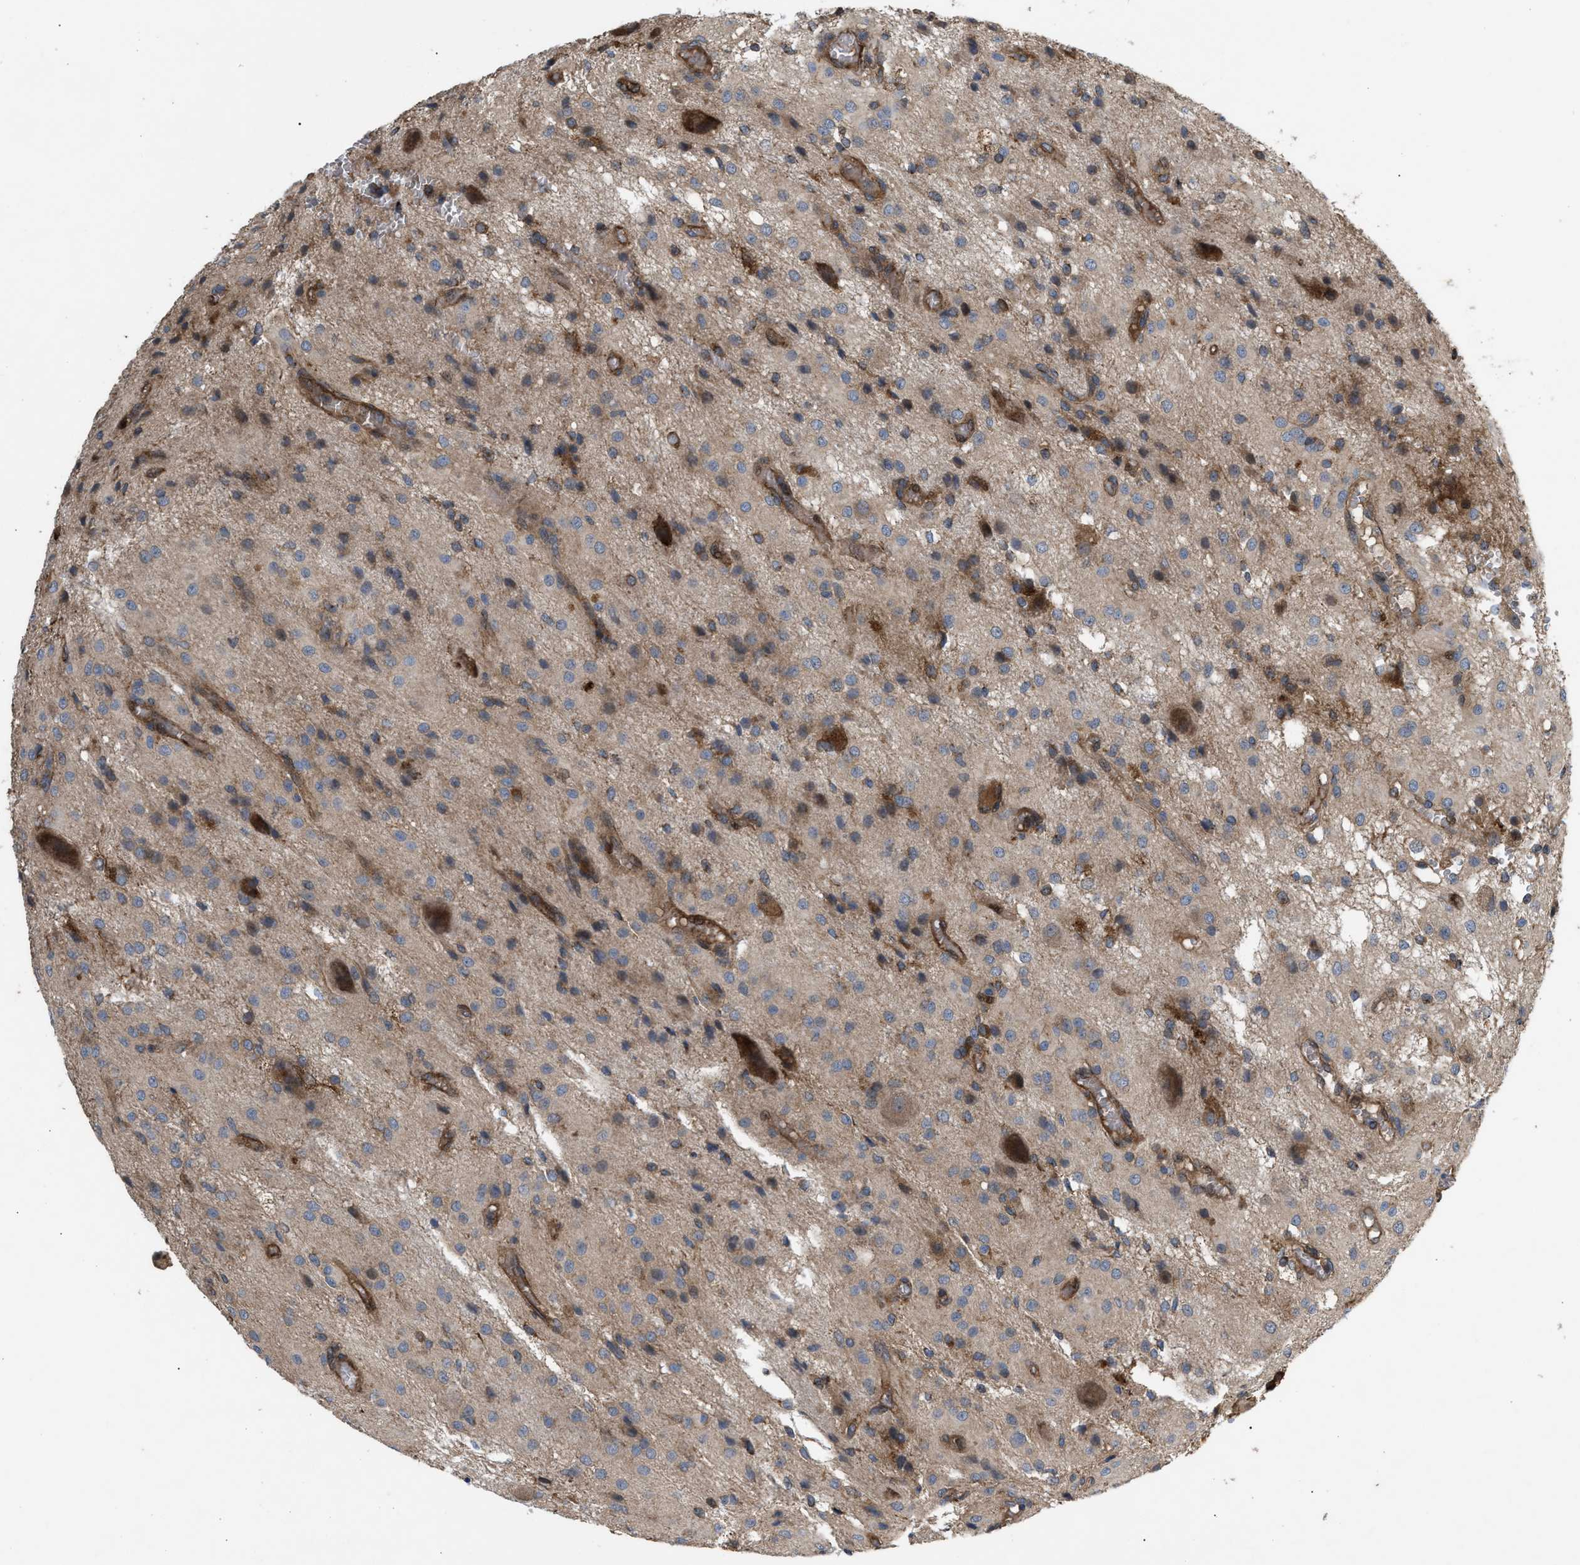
{"staining": {"intensity": "moderate", "quantity": "<25%", "location": "cytoplasmic/membranous"}, "tissue": "glioma", "cell_type": "Tumor cells", "image_type": "cancer", "snomed": [{"axis": "morphology", "description": "Glioma, malignant, High grade"}, {"axis": "topography", "description": "Brain"}], "caption": "Protein staining of malignant glioma (high-grade) tissue reveals moderate cytoplasmic/membranous staining in about <25% of tumor cells.", "gene": "GCC1", "patient": {"sex": "female", "age": 59}}